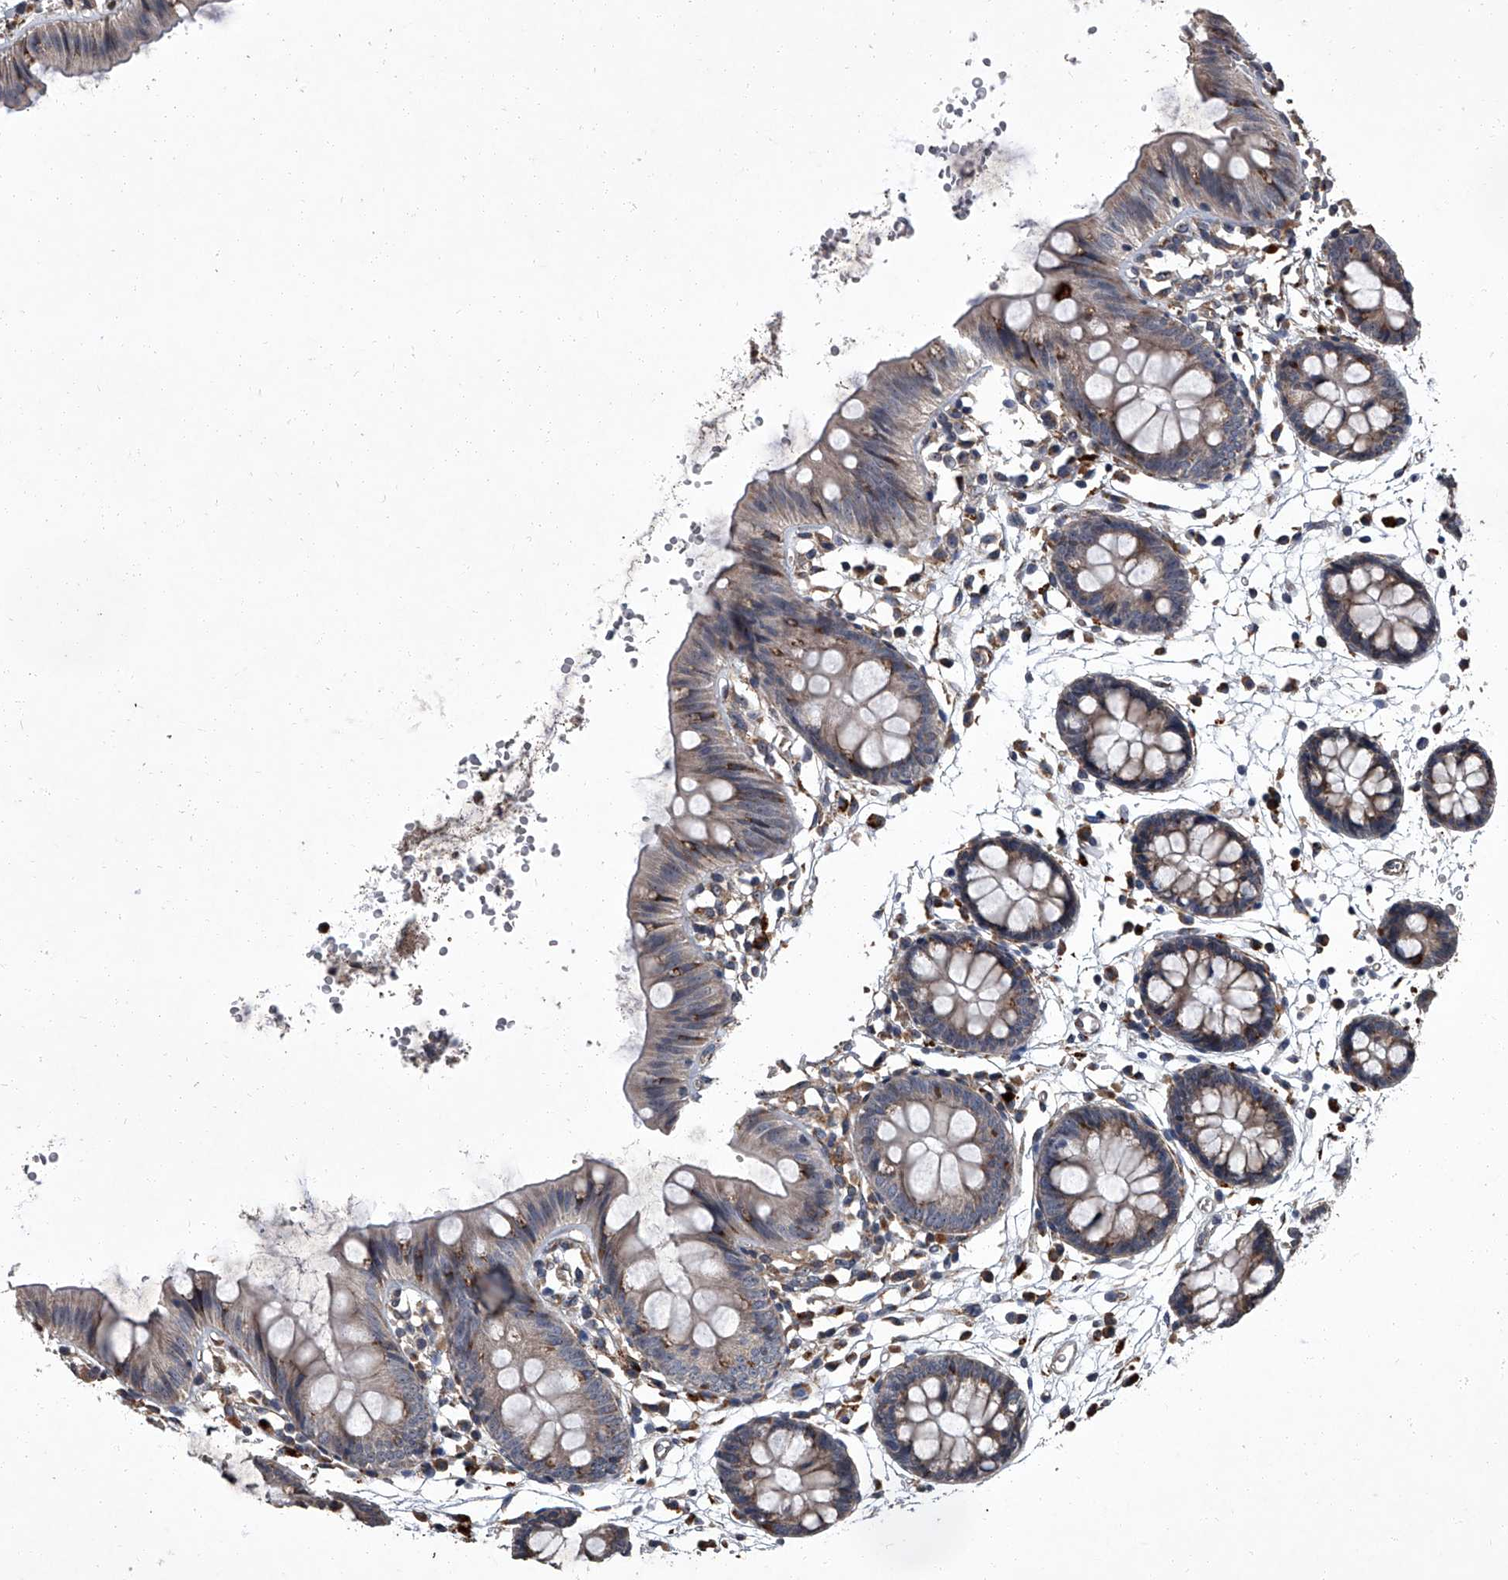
{"staining": {"intensity": "moderate", "quantity": ">75%", "location": "cytoplasmic/membranous"}, "tissue": "colon", "cell_type": "Endothelial cells", "image_type": "normal", "snomed": [{"axis": "morphology", "description": "Normal tissue, NOS"}, {"axis": "topography", "description": "Colon"}], "caption": "Benign colon shows moderate cytoplasmic/membranous expression in approximately >75% of endothelial cells (Stains: DAB in brown, nuclei in blue, Microscopy: brightfield microscopy at high magnification)..", "gene": "SIRT4", "patient": {"sex": "male", "age": 56}}